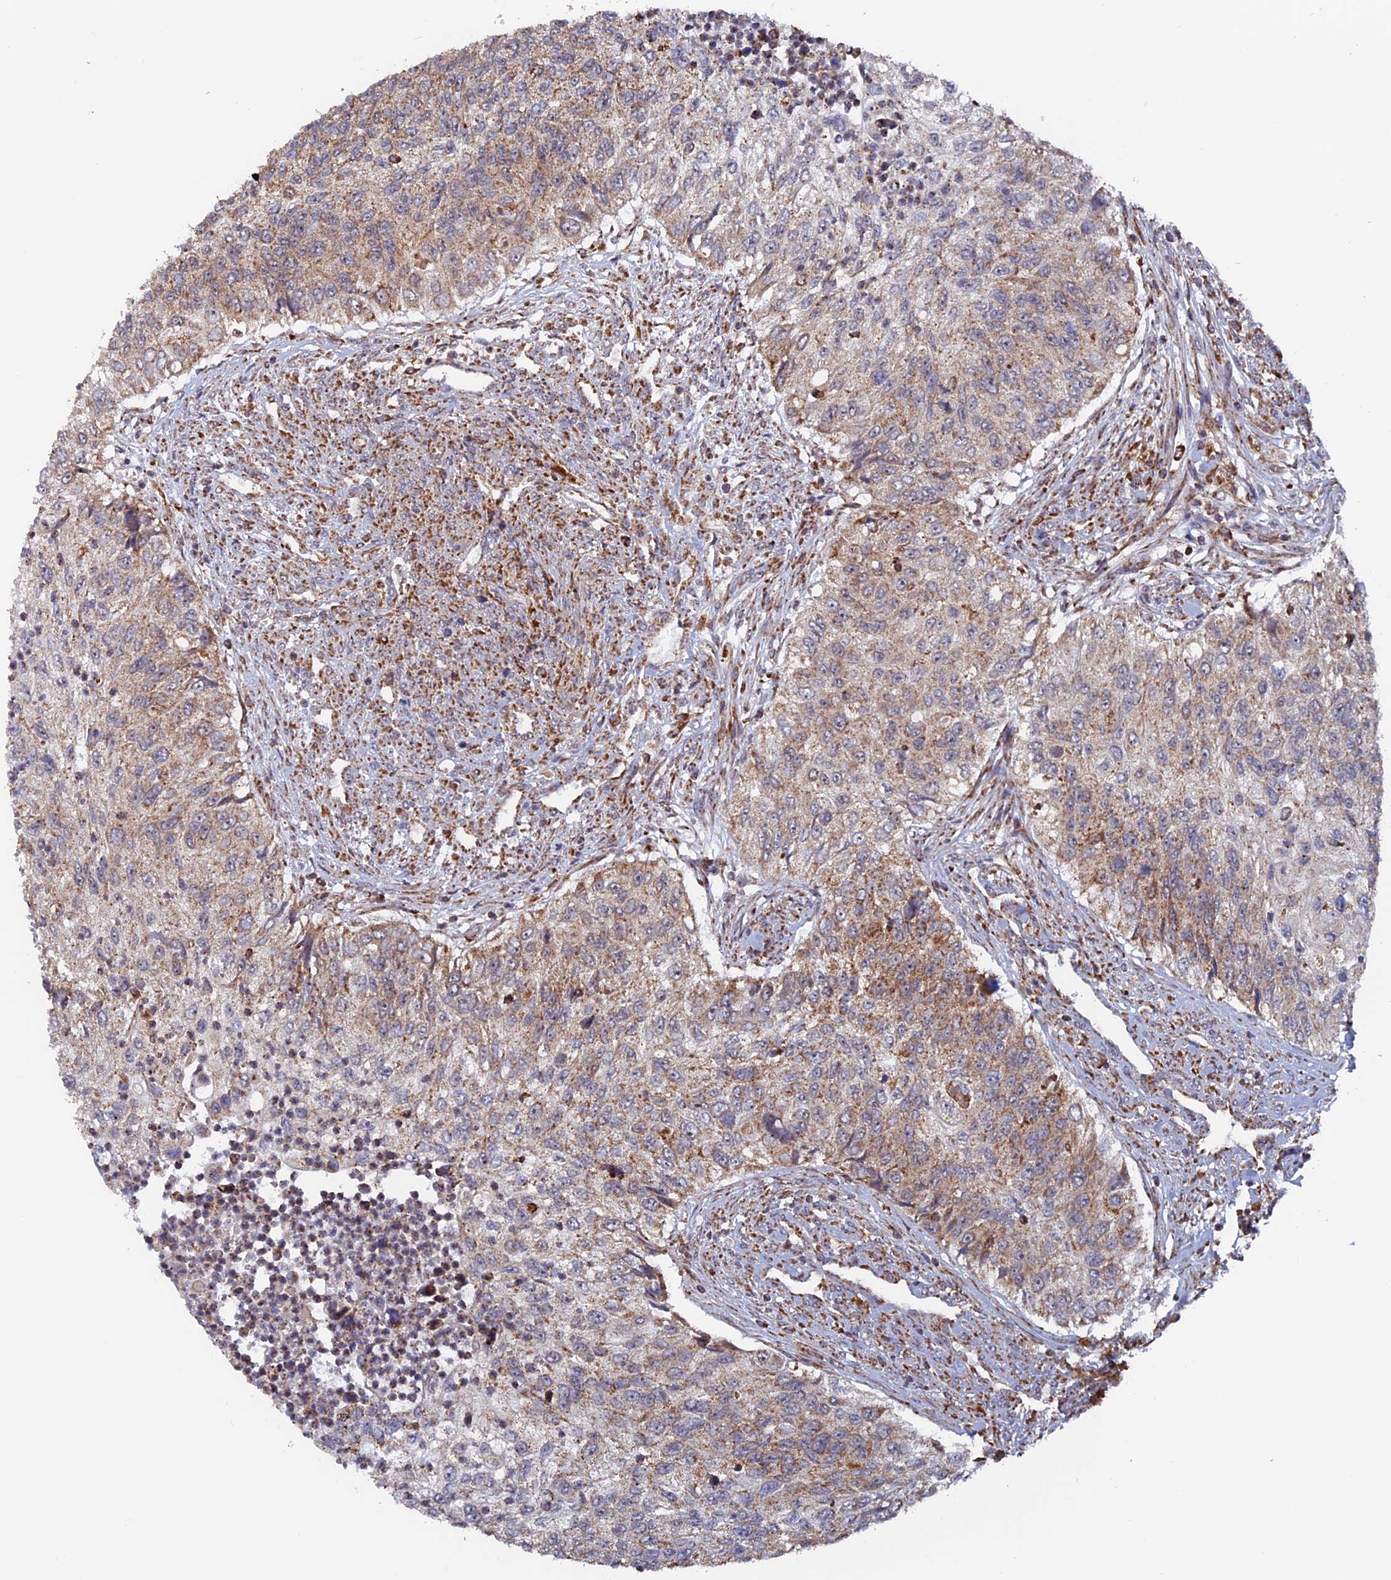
{"staining": {"intensity": "weak", "quantity": "25%-75%", "location": "cytoplasmic/membranous"}, "tissue": "urothelial cancer", "cell_type": "Tumor cells", "image_type": "cancer", "snomed": [{"axis": "morphology", "description": "Urothelial carcinoma, High grade"}, {"axis": "topography", "description": "Urinary bladder"}], "caption": "Immunohistochemical staining of human urothelial cancer demonstrates low levels of weak cytoplasmic/membranous staining in about 25%-75% of tumor cells. The protein is stained brown, and the nuclei are stained in blue (DAB (3,3'-diaminobenzidine) IHC with brightfield microscopy, high magnification).", "gene": "DTYMK", "patient": {"sex": "female", "age": 60}}